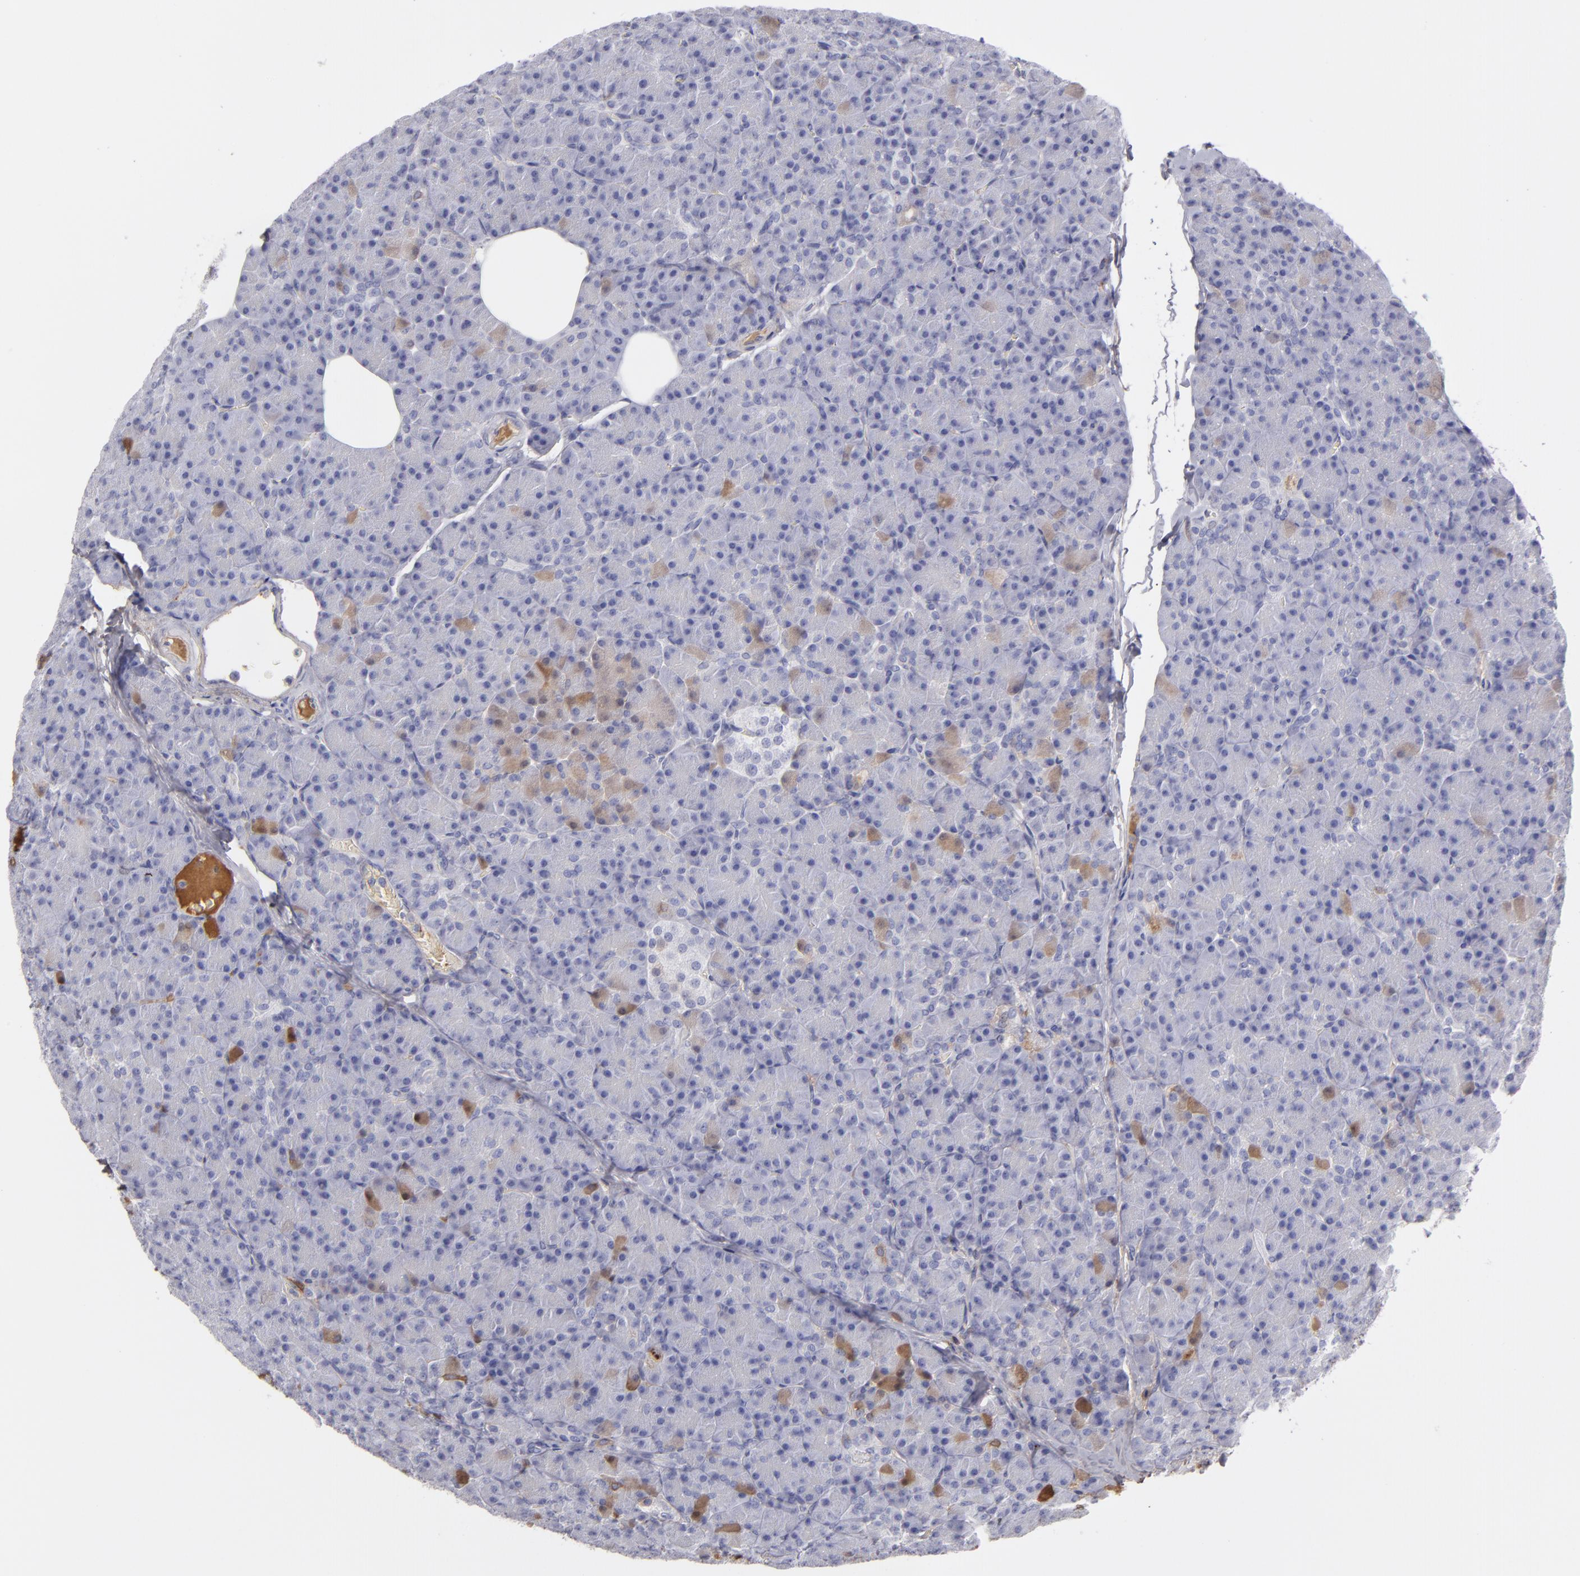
{"staining": {"intensity": "weak", "quantity": "<25%", "location": "cytoplasmic/membranous"}, "tissue": "pancreas", "cell_type": "Exocrine glandular cells", "image_type": "normal", "snomed": [{"axis": "morphology", "description": "Normal tissue, NOS"}, {"axis": "topography", "description": "Pancreas"}], "caption": "Human pancreas stained for a protein using immunohistochemistry demonstrates no positivity in exocrine glandular cells.", "gene": "SERPINA1", "patient": {"sex": "female", "age": 43}}